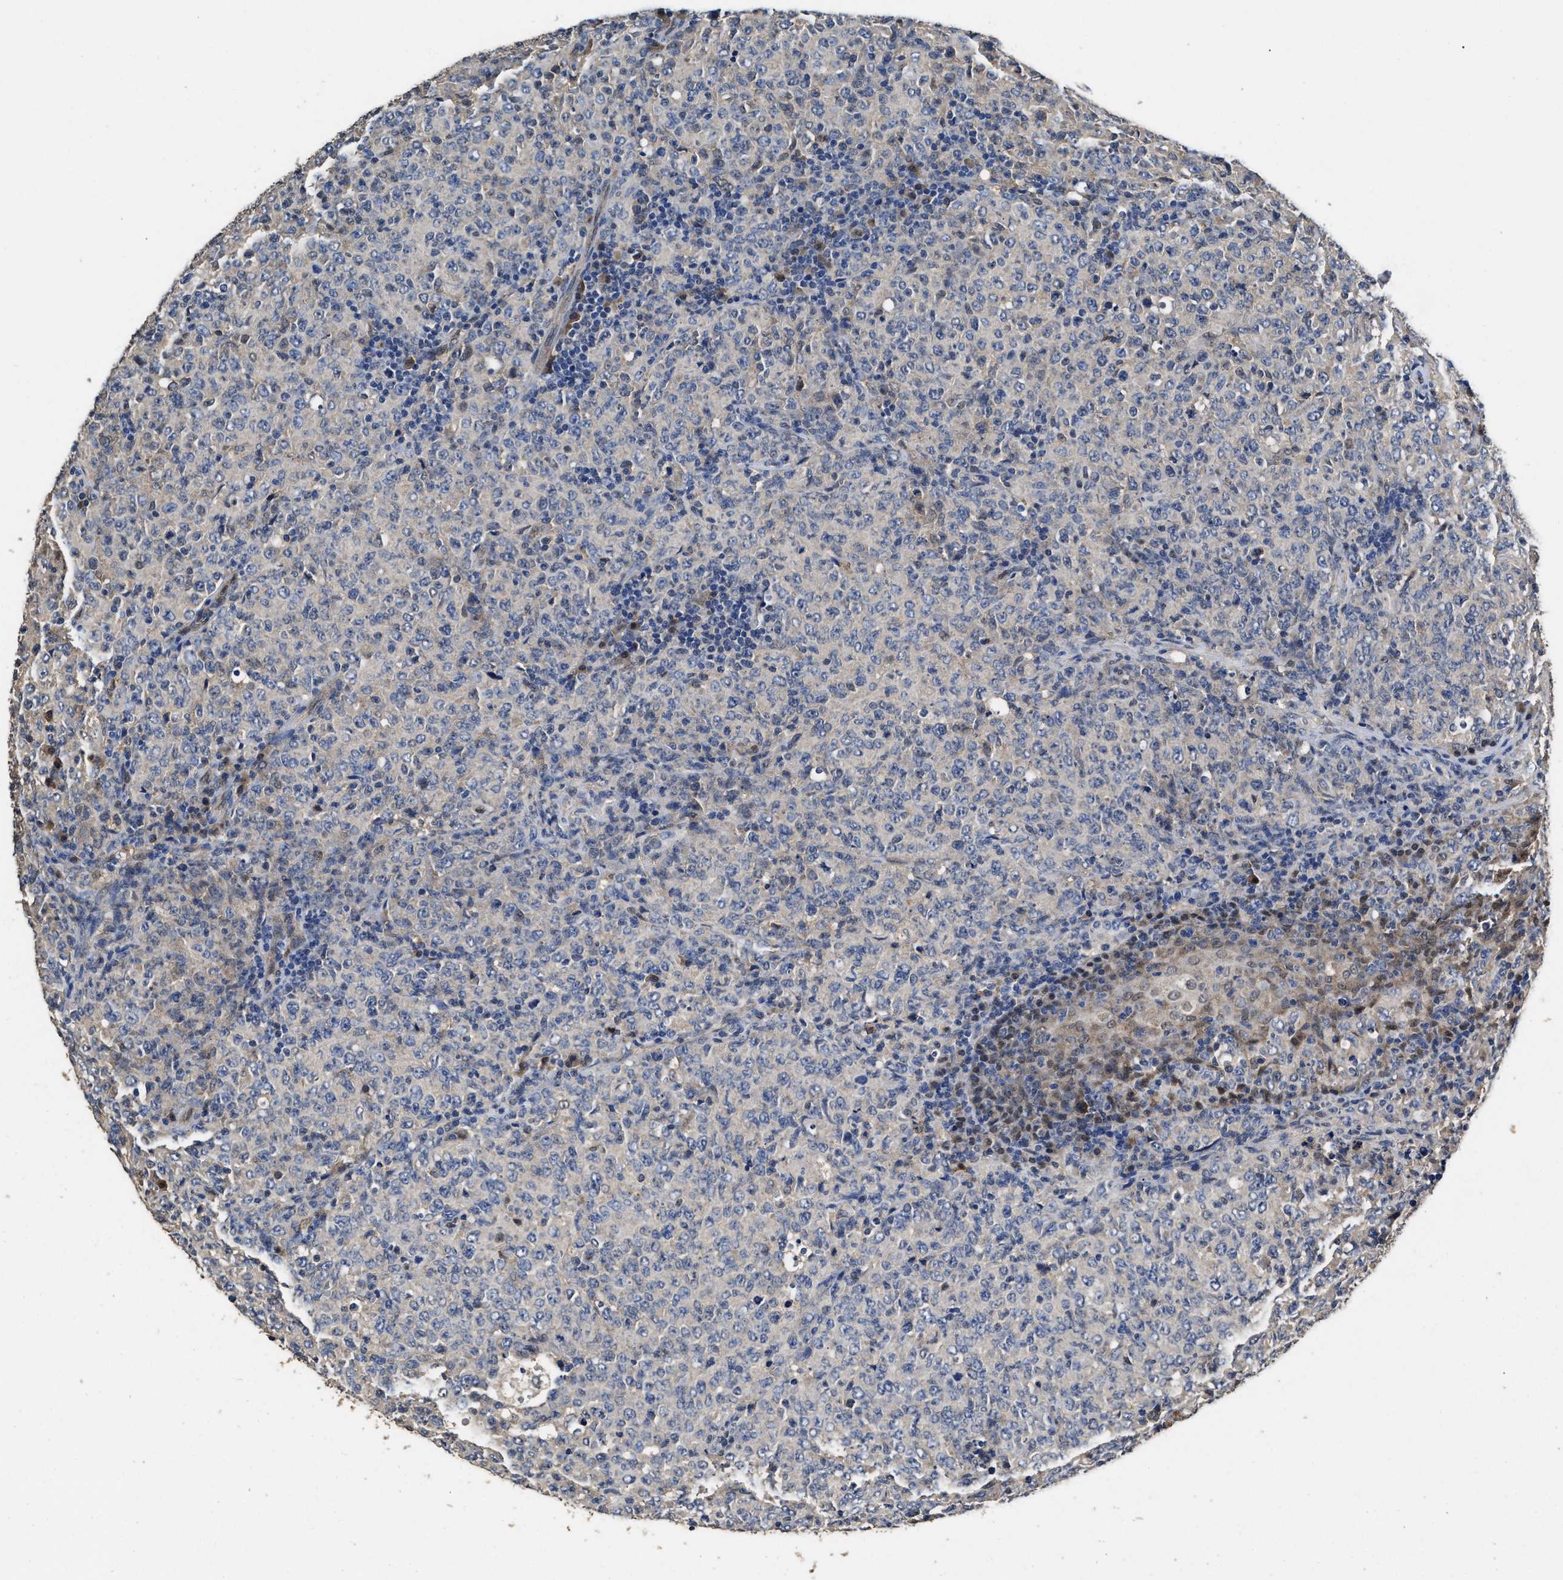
{"staining": {"intensity": "negative", "quantity": "none", "location": "none"}, "tissue": "lymphoma", "cell_type": "Tumor cells", "image_type": "cancer", "snomed": [{"axis": "morphology", "description": "Malignant lymphoma, non-Hodgkin's type, High grade"}, {"axis": "topography", "description": "Tonsil"}], "caption": "Lymphoma was stained to show a protein in brown. There is no significant expression in tumor cells.", "gene": "YWHAE", "patient": {"sex": "female", "age": 36}}